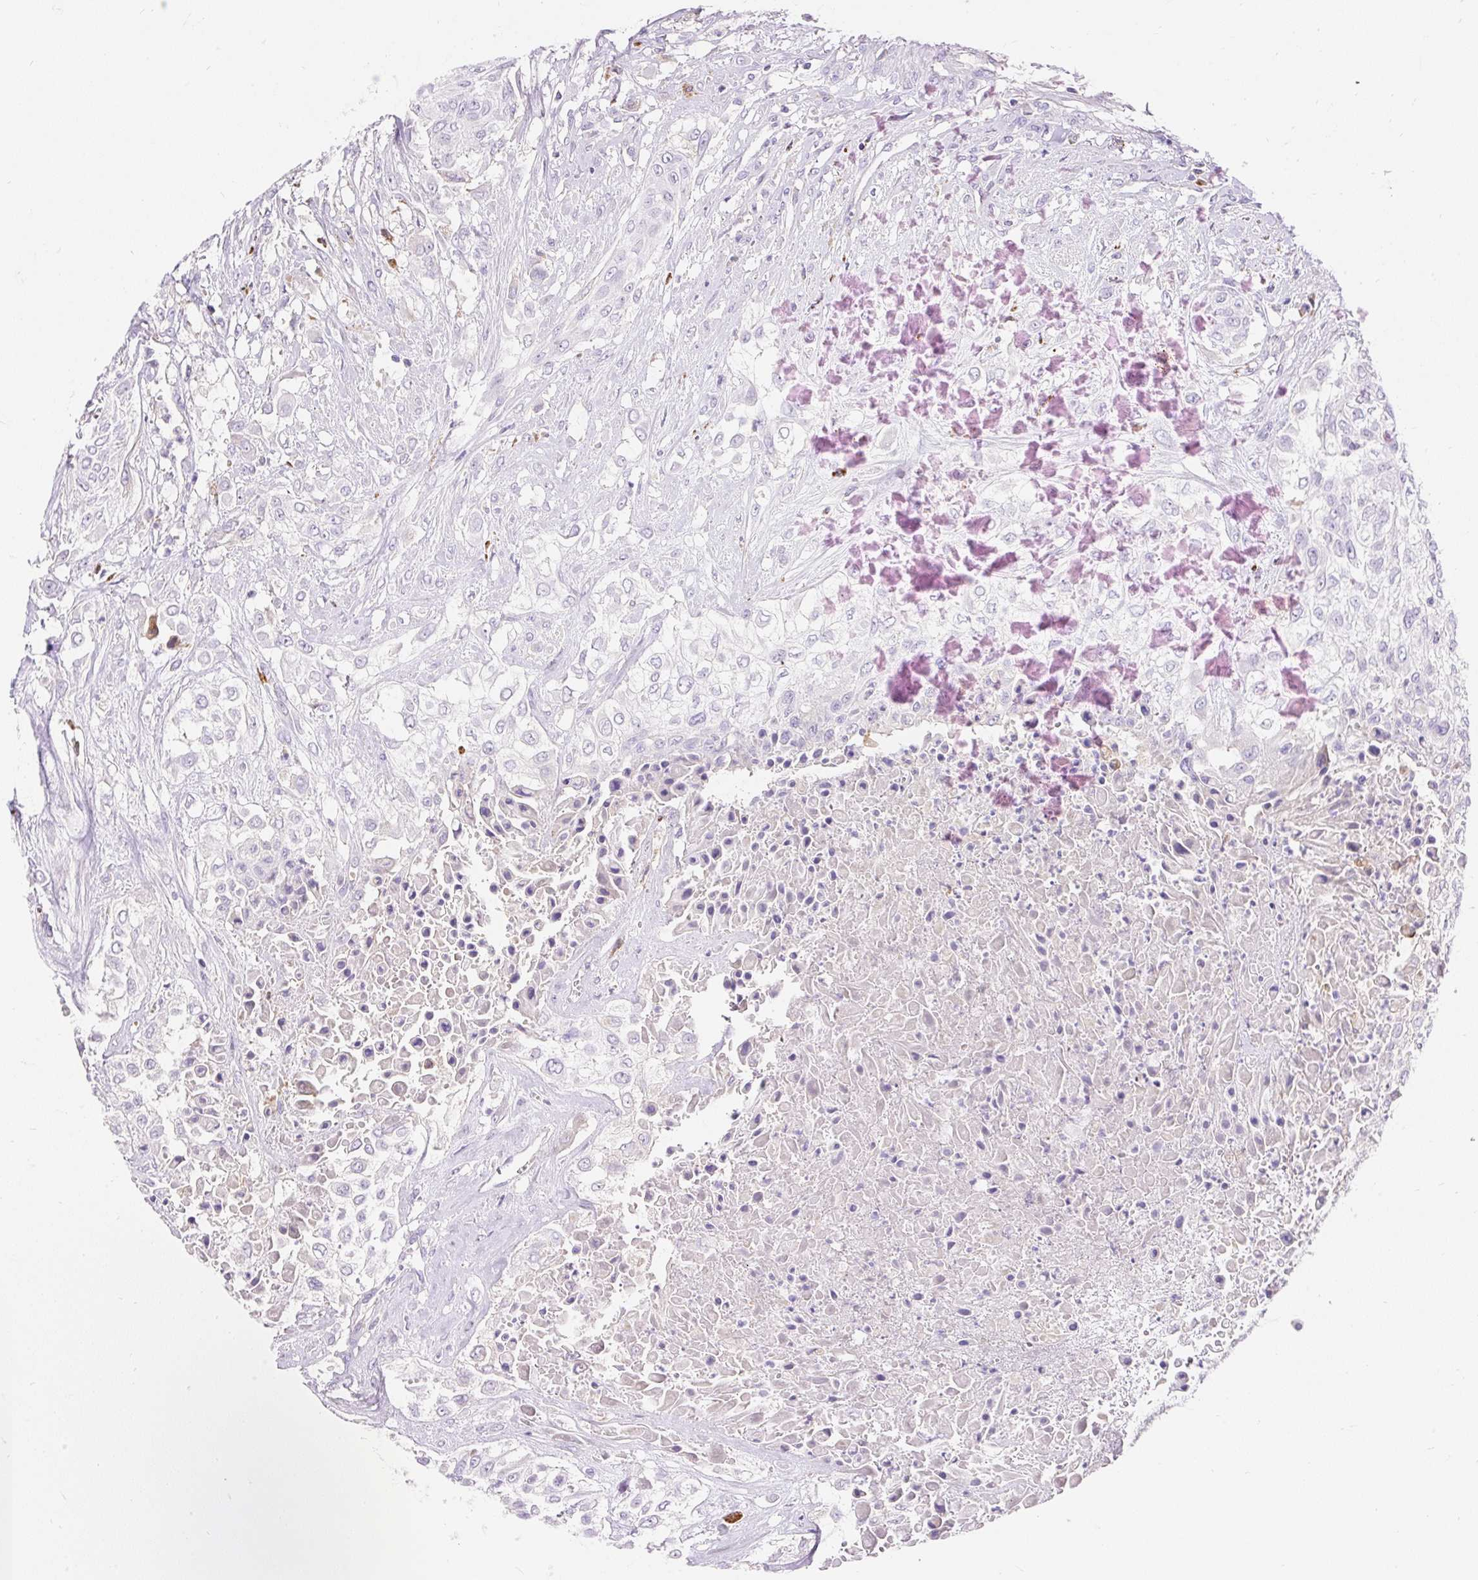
{"staining": {"intensity": "negative", "quantity": "none", "location": "none"}, "tissue": "urothelial cancer", "cell_type": "Tumor cells", "image_type": "cancer", "snomed": [{"axis": "morphology", "description": "Urothelial carcinoma, High grade"}, {"axis": "topography", "description": "Urinary bladder"}], "caption": "IHC photomicrograph of human high-grade urothelial carcinoma stained for a protein (brown), which reveals no expression in tumor cells.", "gene": "TMEM150C", "patient": {"sex": "male", "age": 57}}